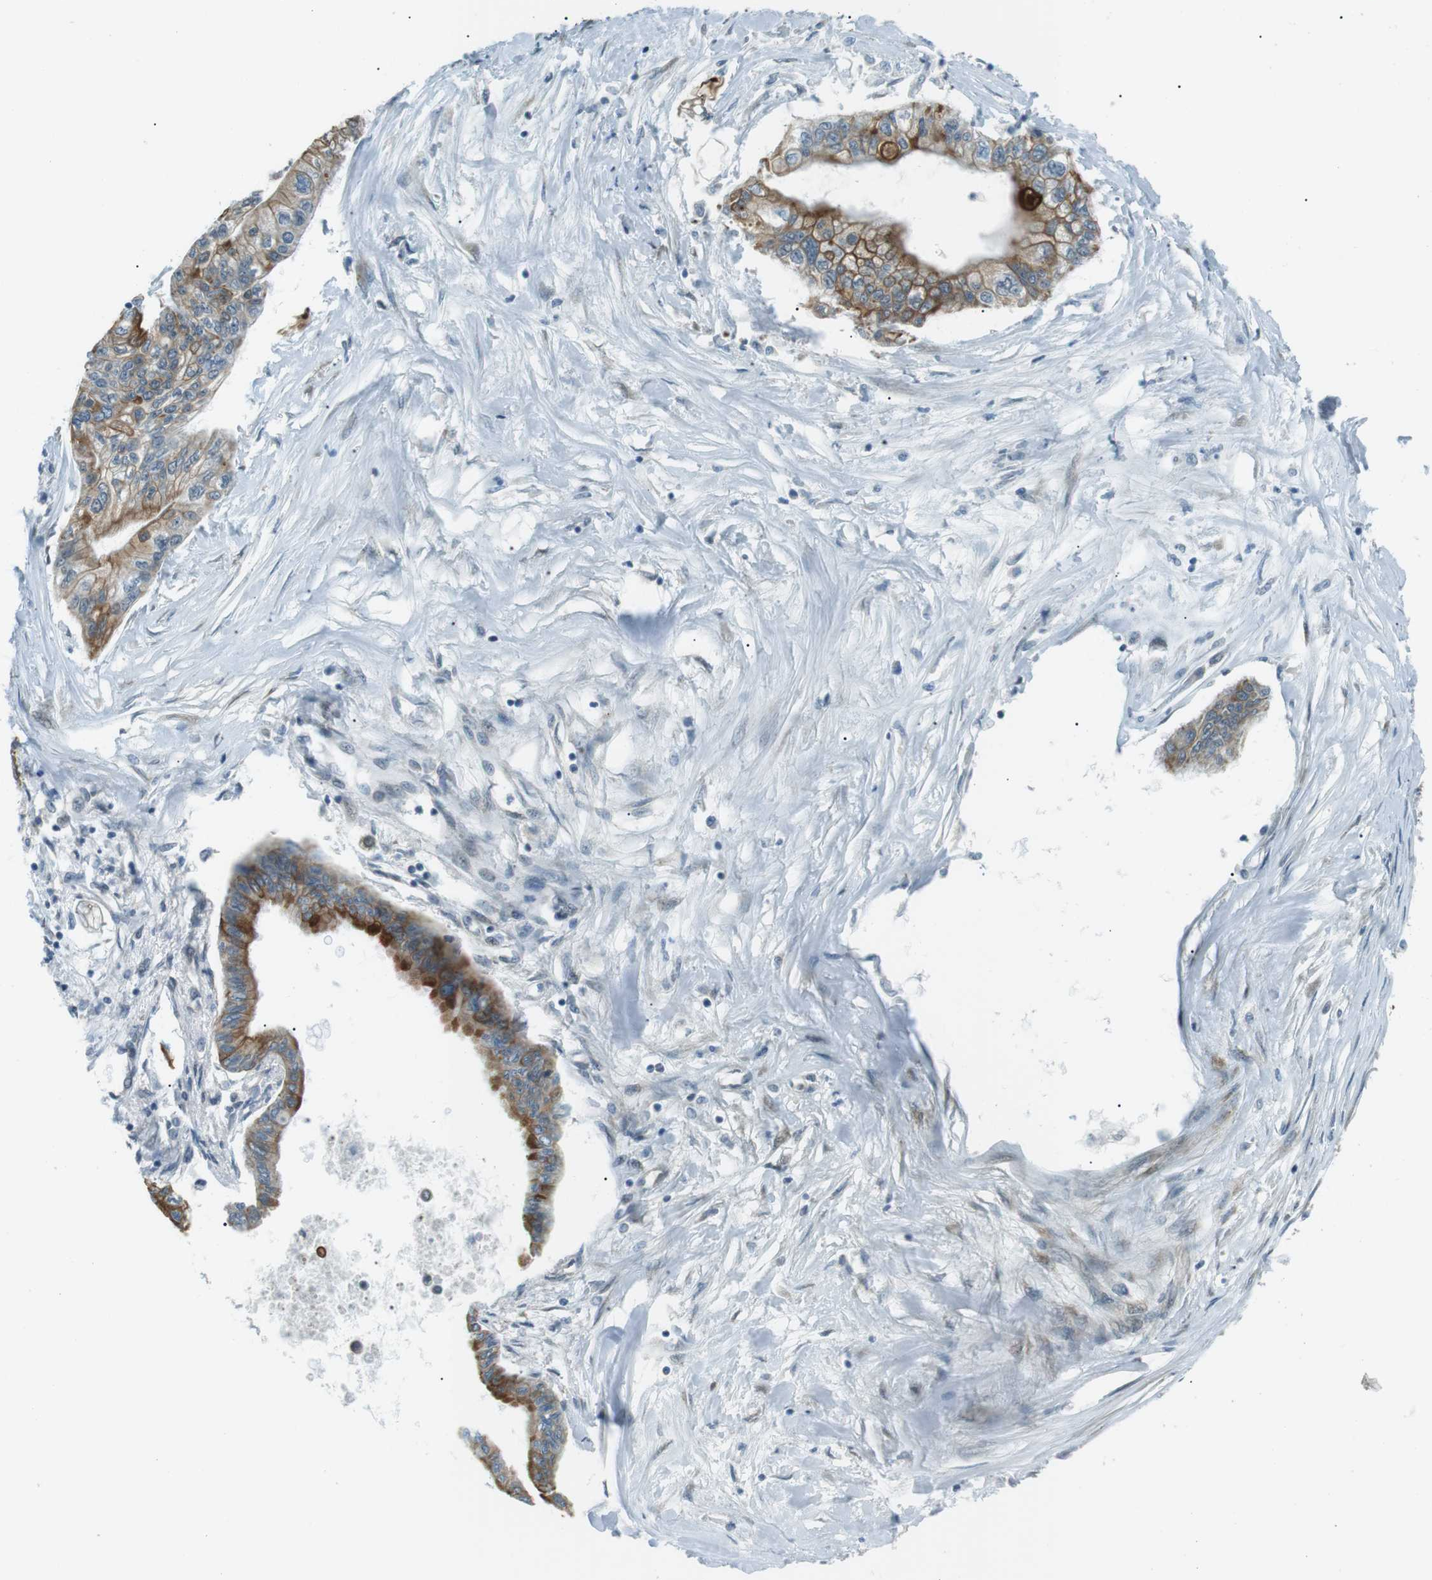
{"staining": {"intensity": "moderate", "quantity": ">75%", "location": "cytoplasmic/membranous"}, "tissue": "pancreatic cancer", "cell_type": "Tumor cells", "image_type": "cancer", "snomed": [{"axis": "morphology", "description": "Adenocarcinoma, NOS"}, {"axis": "topography", "description": "Pancreas"}], "caption": "Adenocarcinoma (pancreatic) stained with a protein marker reveals moderate staining in tumor cells.", "gene": "TMEM74", "patient": {"sex": "female", "age": 77}}